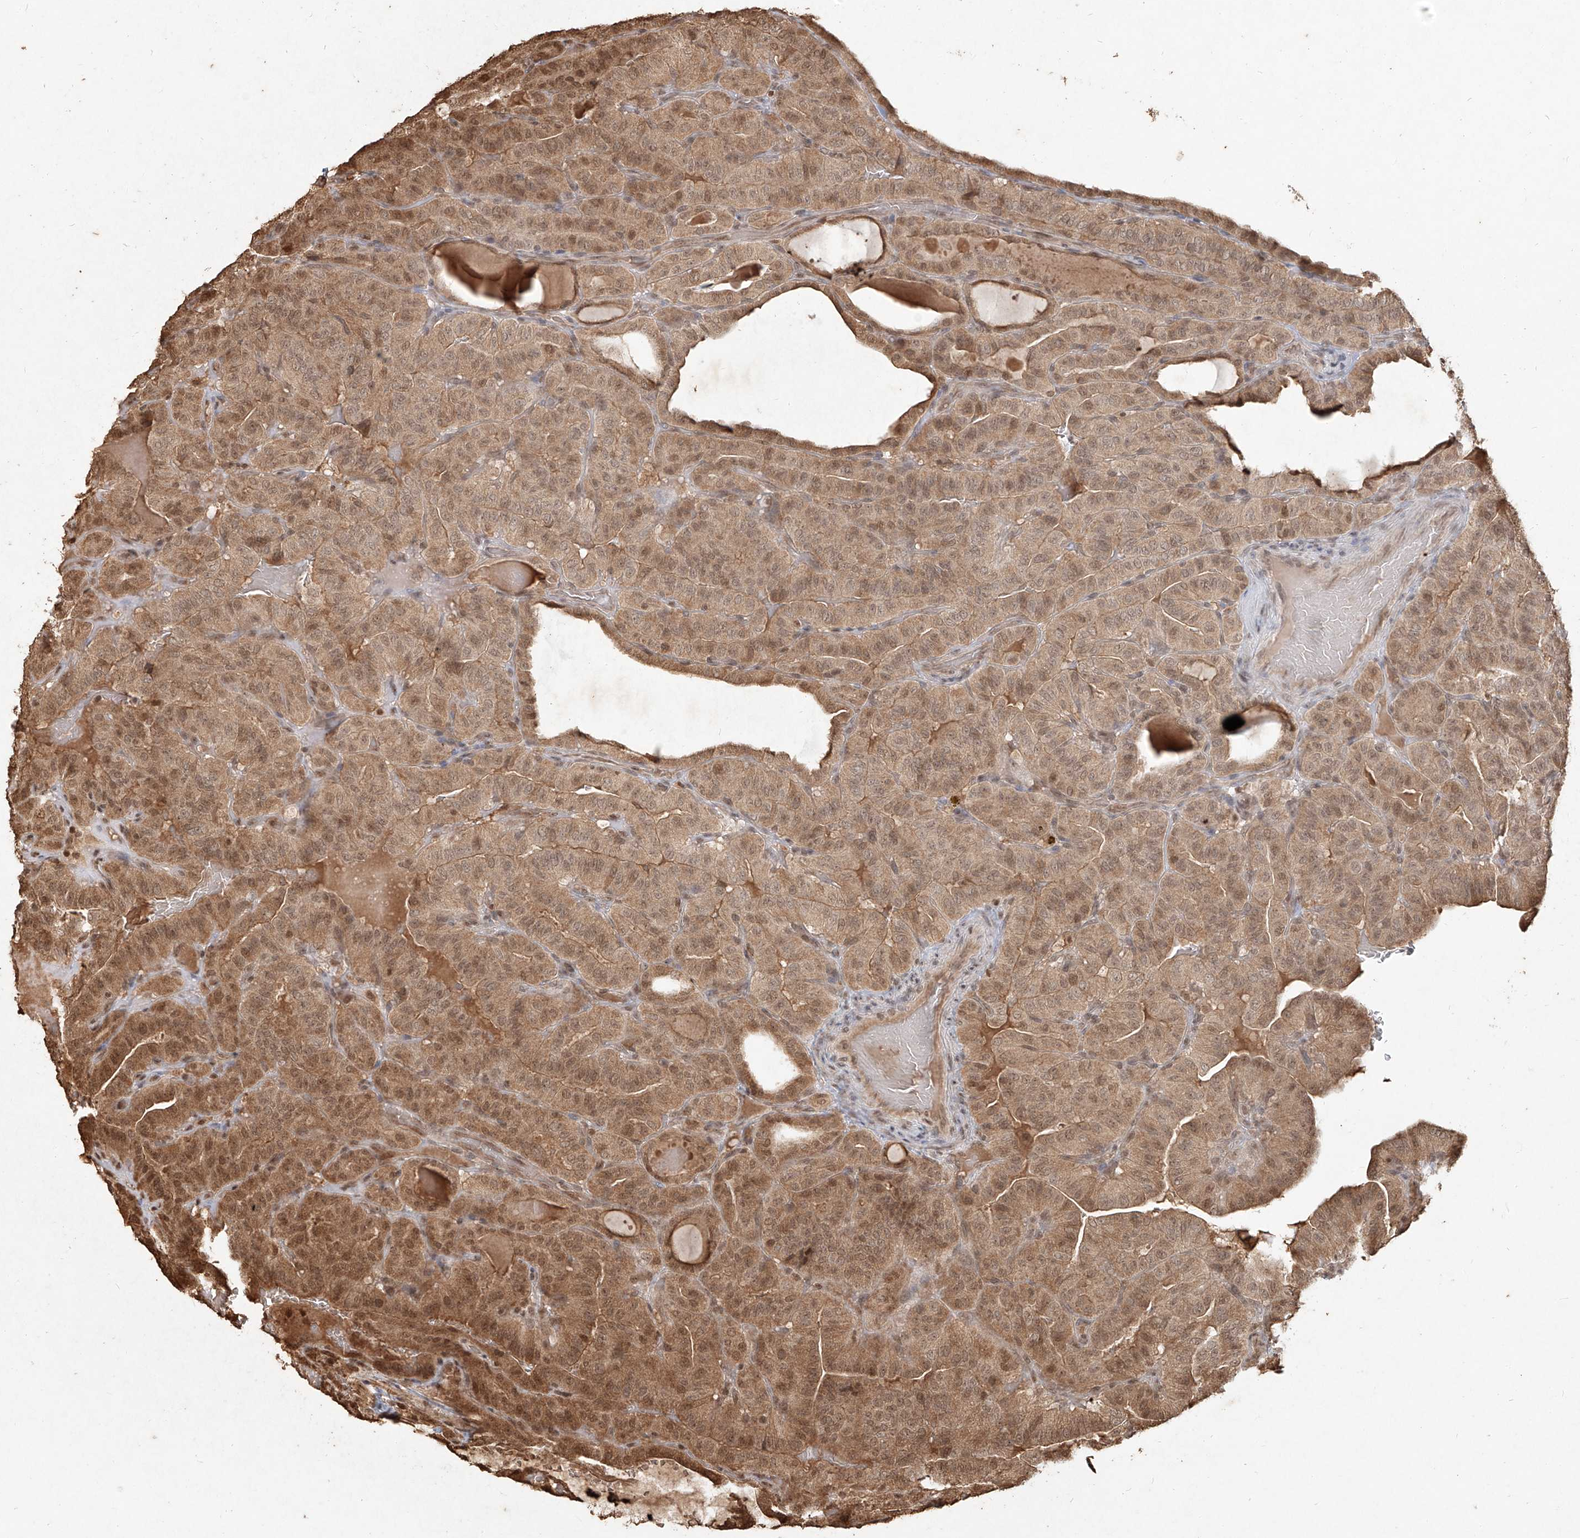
{"staining": {"intensity": "moderate", "quantity": ">75%", "location": "cytoplasmic/membranous,nuclear"}, "tissue": "thyroid cancer", "cell_type": "Tumor cells", "image_type": "cancer", "snomed": [{"axis": "morphology", "description": "Papillary adenocarcinoma, NOS"}, {"axis": "topography", "description": "Thyroid gland"}], "caption": "Papillary adenocarcinoma (thyroid) tissue reveals moderate cytoplasmic/membranous and nuclear staining in about >75% of tumor cells, visualized by immunohistochemistry. The protein is shown in brown color, while the nuclei are stained blue.", "gene": "UBE2K", "patient": {"sex": "male", "age": 77}}